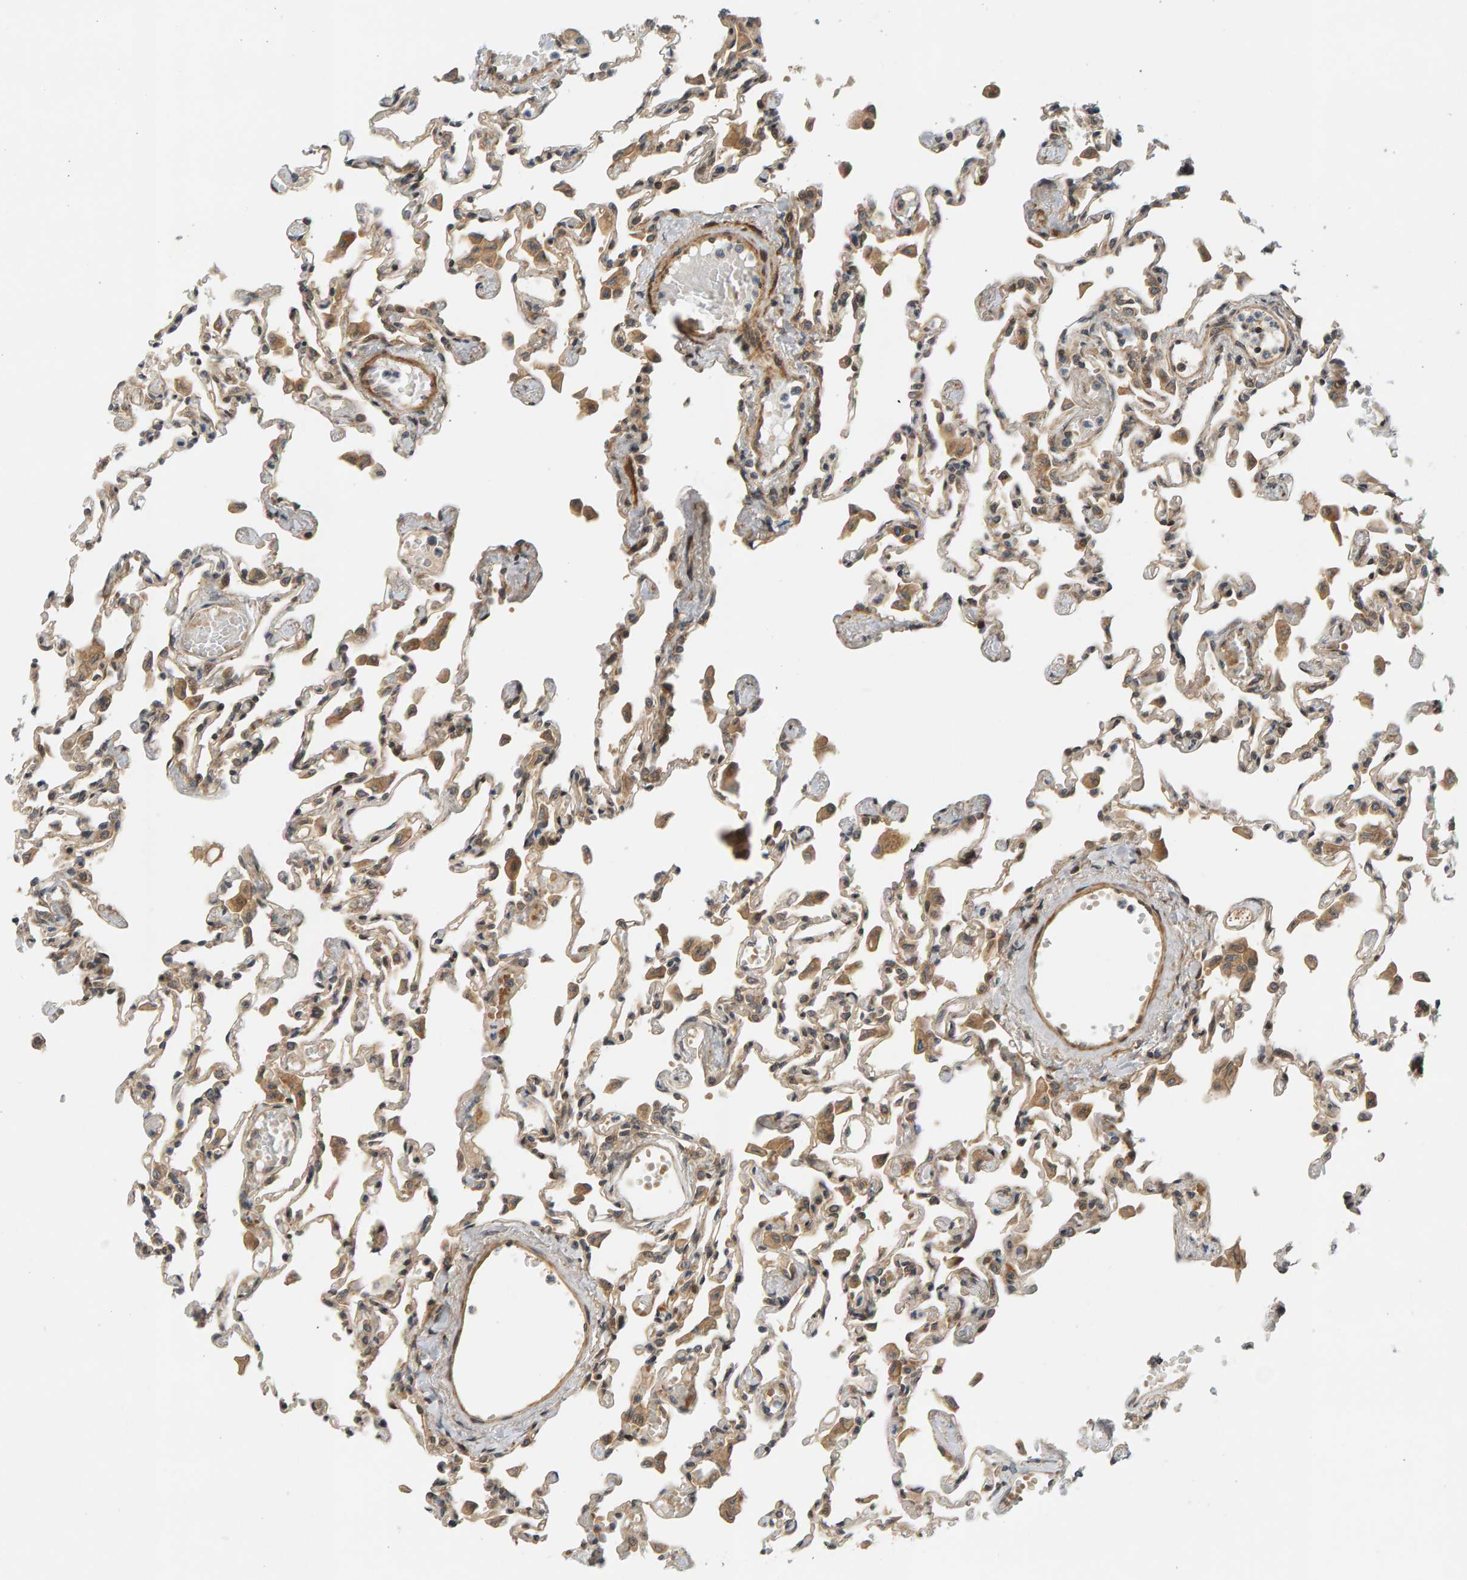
{"staining": {"intensity": "moderate", "quantity": "25%-75%", "location": "cytoplasmic/membranous"}, "tissue": "lung", "cell_type": "Alveolar cells", "image_type": "normal", "snomed": [{"axis": "morphology", "description": "Normal tissue, NOS"}, {"axis": "topography", "description": "Bronchus"}, {"axis": "topography", "description": "Lung"}], "caption": "Immunohistochemistry (IHC) of unremarkable human lung demonstrates medium levels of moderate cytoplasmic/membranous expression in about 25%-75% of alveolar cells. (Stains: DAB in brown, nuclei in blue, Microscopy: brightfield microscopy at high magnification).", "gene": "BAHCC1", "patient": {"sex": "female", "age": 49}}